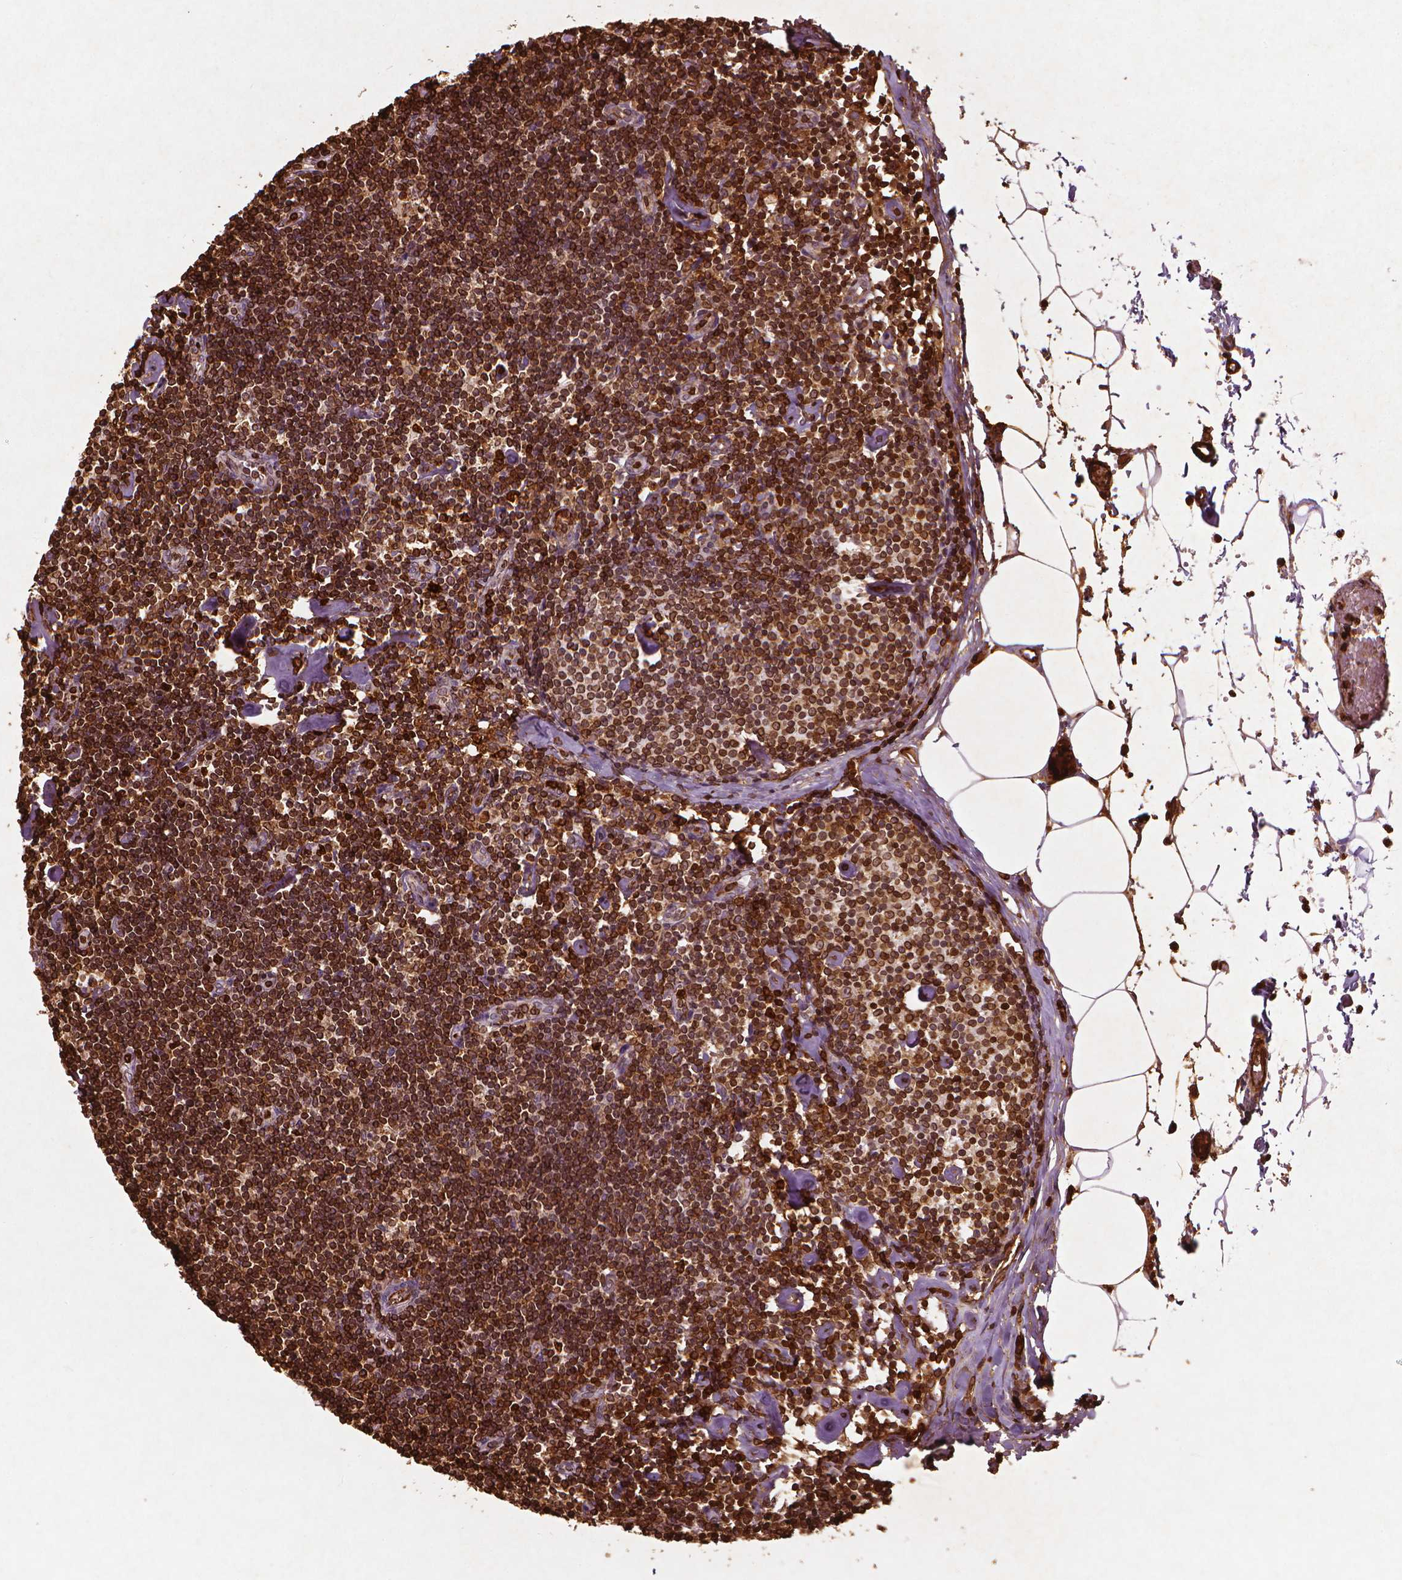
{"staining": {"intensity": "strong", "quantity": ">75%", "location": "cytoplasmic/membranous,nuclear"}, "tissue": "lymph node", "cell_type": "Germinal center cells", "image_type": "normal", "snomed": [{"axis": "morphology", "description": "Normal tissue, NOS"}, {"axis": "topography", "description": "Lymph node"}], "caption": "Brown immunohistochemical staining in normal lymph node demonstrates strong cytoplasmic/membranous,nuclear expression in approximately >75% of germinal center cells.", "gene": "LMNB1", "patient": {"sex": "female", "age": 42}}